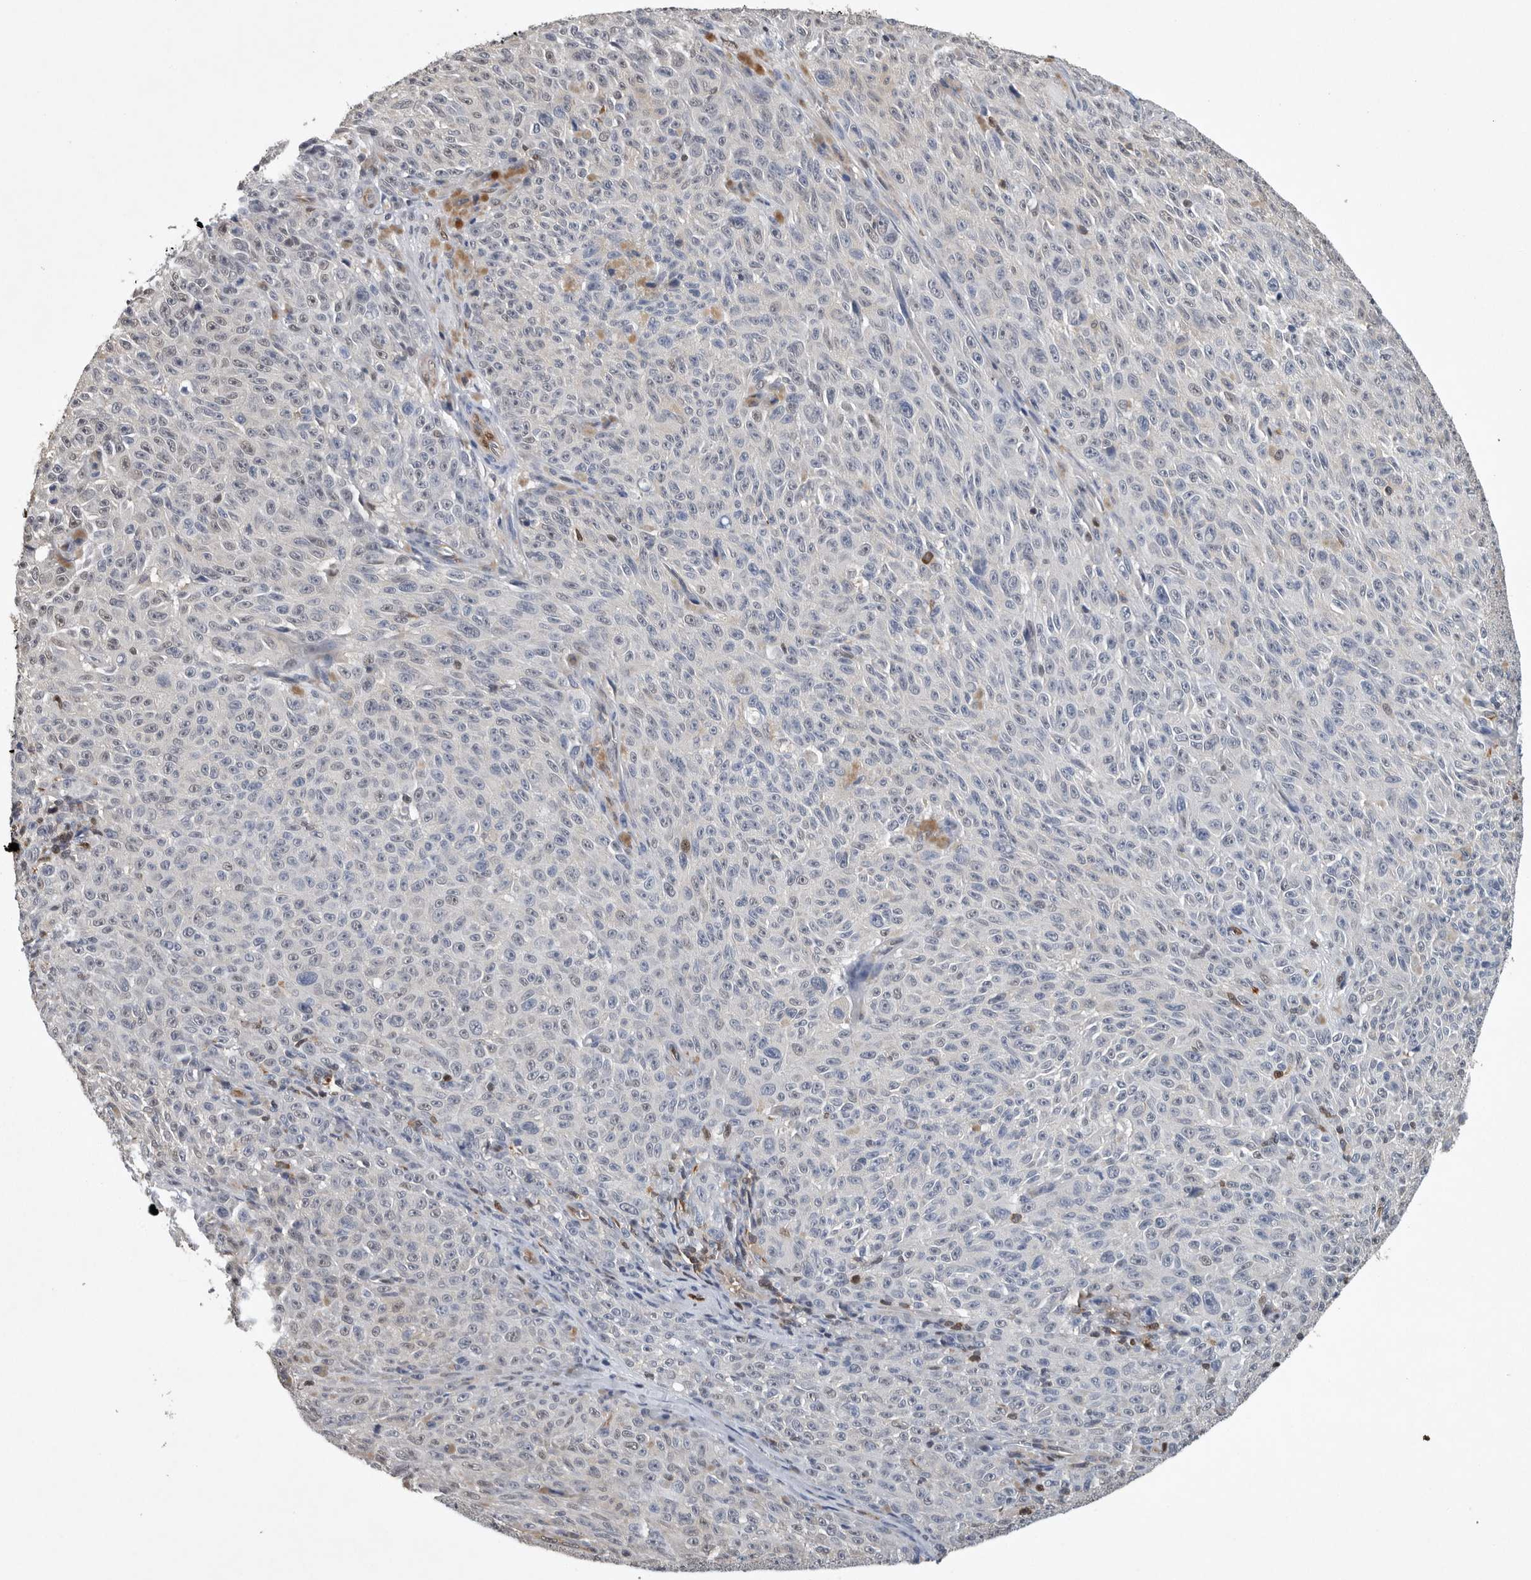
{"staining": {"intensity": "negative", "quantity": "none", "location": "none"}, "tissue": "melanoma", "cell_type": "Tumor cells", "image_type": "cancer", "snomed": [{"axis": "morphology", "description": "Malignant melanoma, NOS"}, {"axis": "topography", "description": "Skin"}], "caption": "Immunohistochemistry photomicrograph of neoplastic tissue: malignant melanoma stained with DAB reveals no significant protein positivity in tumor cells. (DAB IHC, high magnification).", "gene": "PDCD4", "patient": {"sex": "female", "age": 82}}